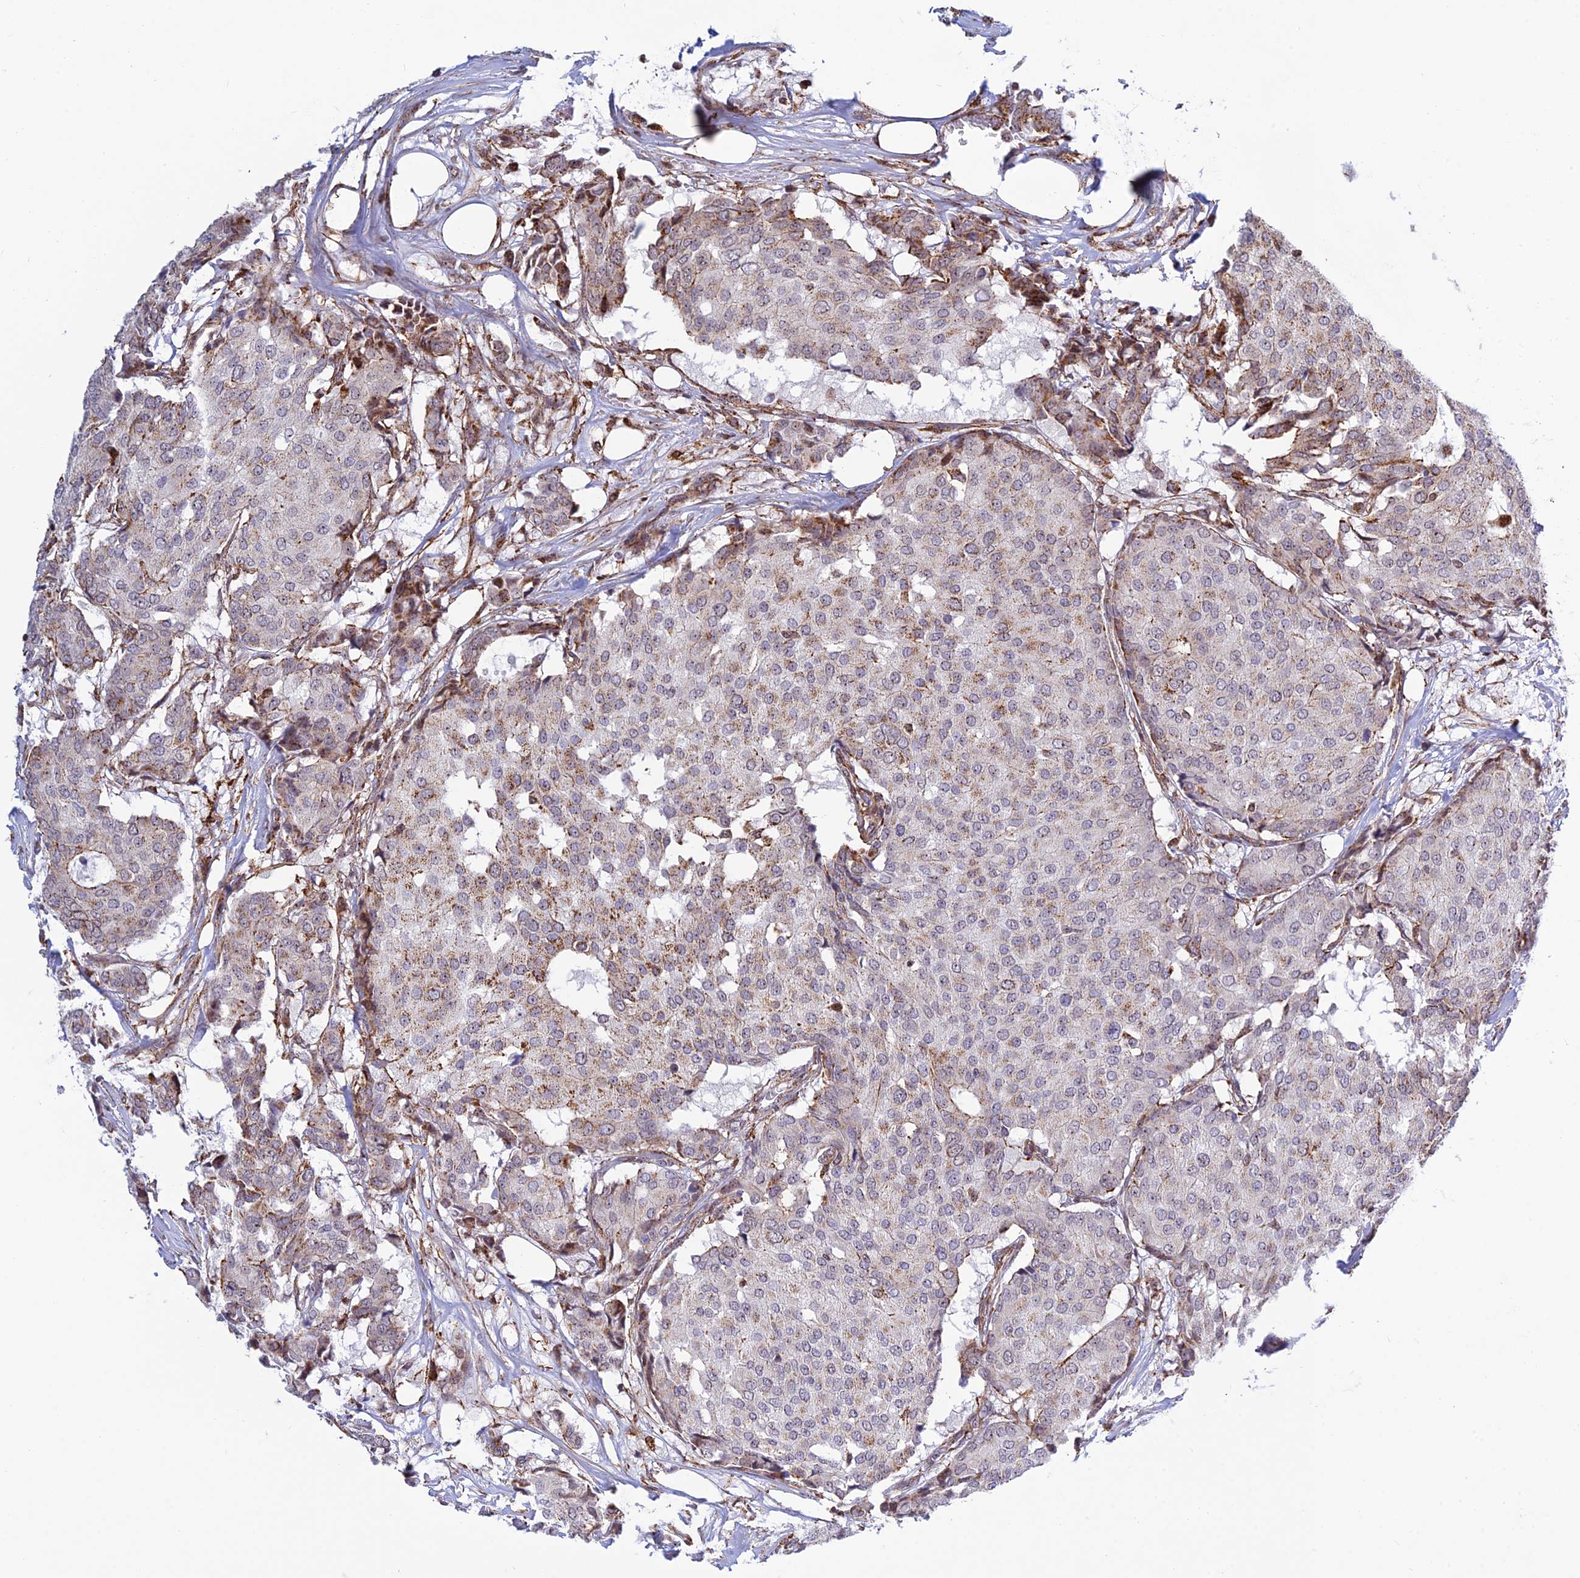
{"staining": {"intensity": "weak", "quantity": ">75%", "location": "cytoplasmic/membranous"}, "tissue": "breast cancer", "cell_type": "Tumor cells", "image_type": "cancer", "snomed": [{"axis": "morphology", "description": "Duct carcinoma"}, {"axis": "topography", "description": "Breast"}], "caption": "Breast invasive ductal carcinoma stained with a protein marker demonstrates weak staining in tumor cells.", "gene": "POLR1G", "patient": {"sex": "female", "age": 75}}